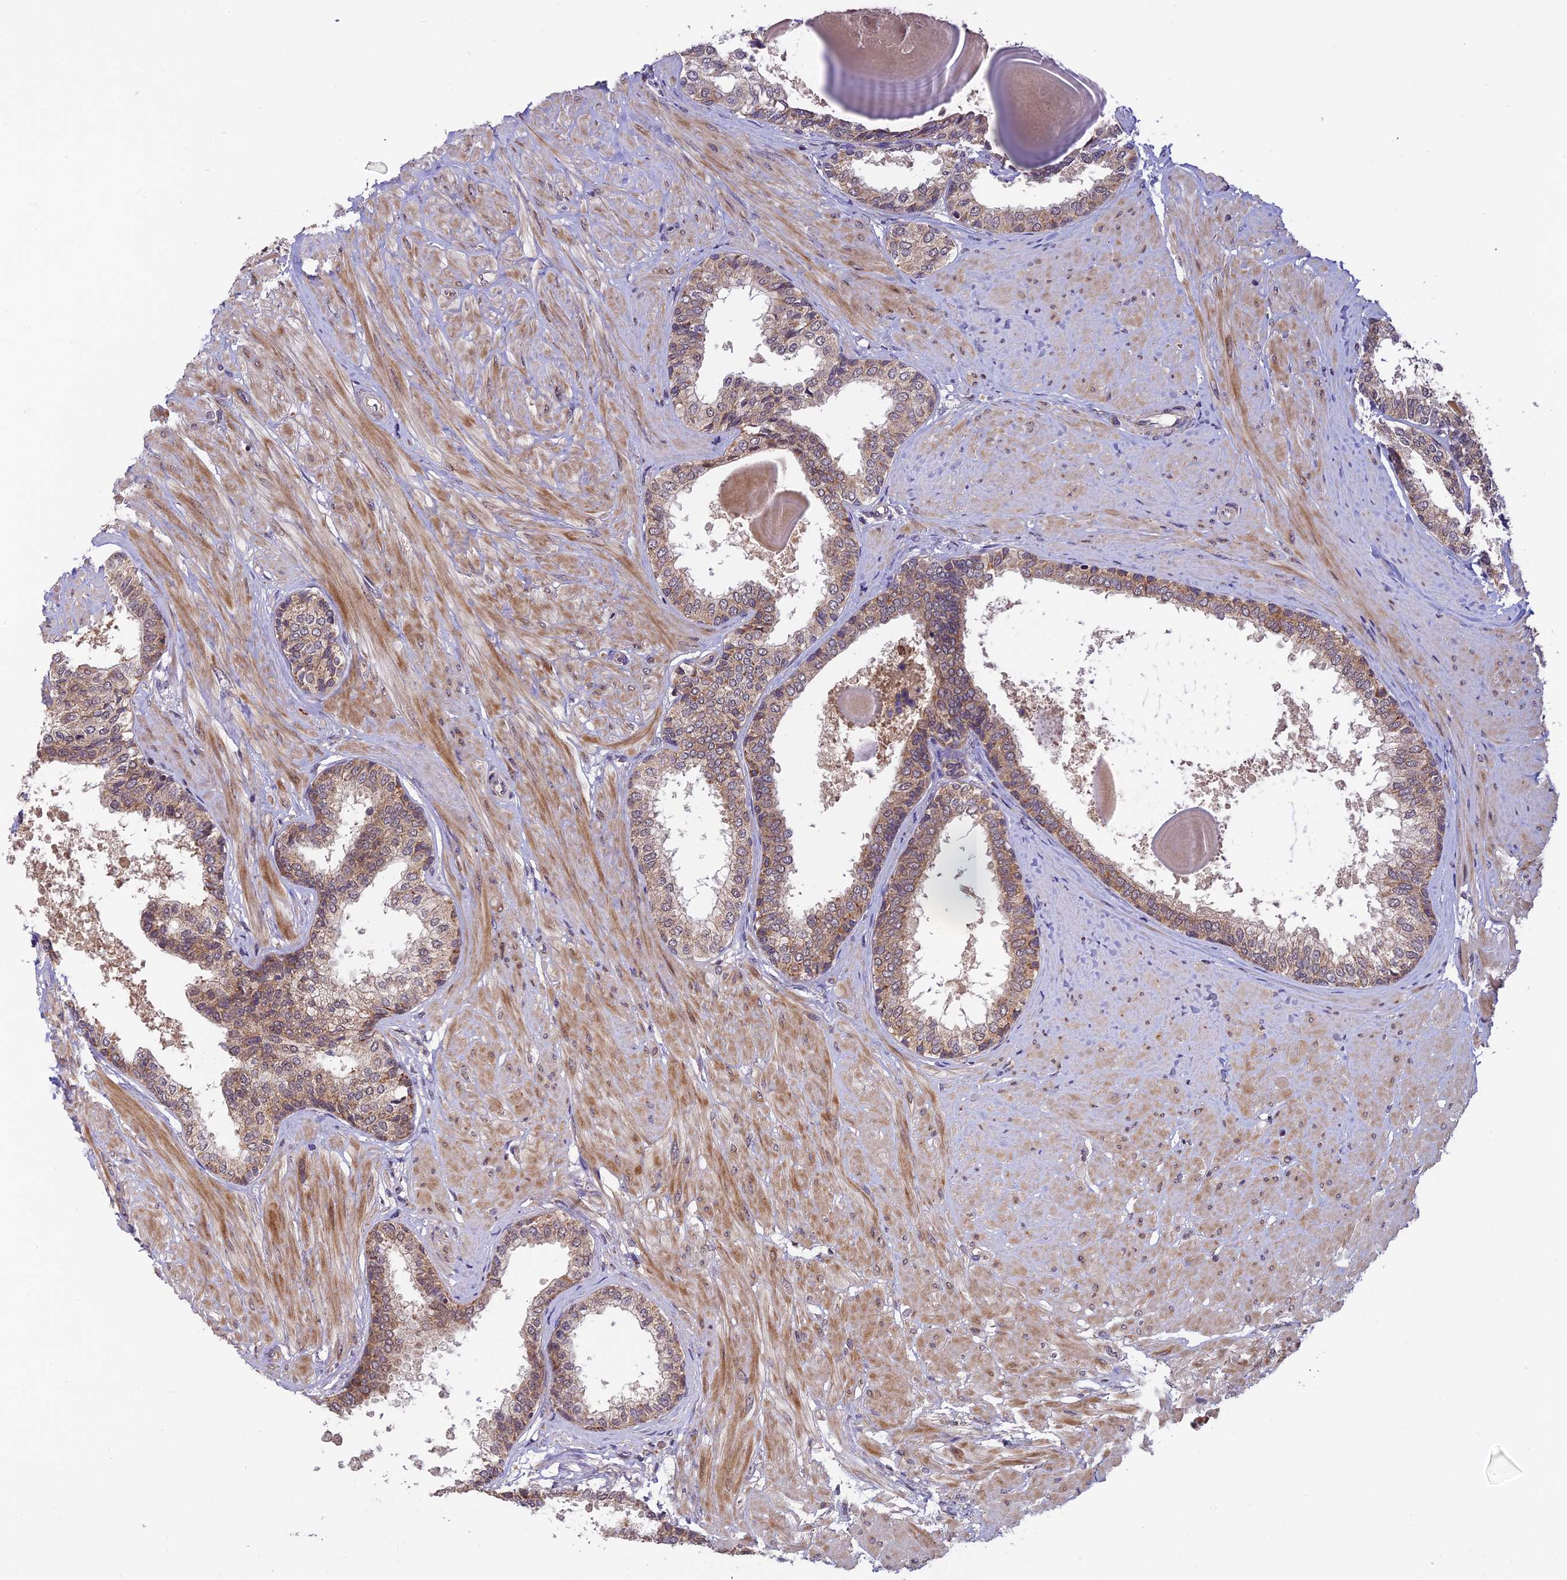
{"staining": {"intensity": "moderate", "quantity": ">75%", "location": "cytoplasmic/membranous"}, "tissue": "prostate", "cell_type": "Glandular cells", "image_type": "normal", "snomed": [{"axis": "morphology", "description": "Normal tissue, NOS"}, {"axis": "topography", "description": "Prostate"}], "caption": "Immunohistochemical staining of unremarkable prostate exhibits >75% levels of moderate cytoplasmic/membranous protein staining in about >75% of glandular cells.", "gene": "MNS1", "patient": {"sex": "male", "age": 48}}